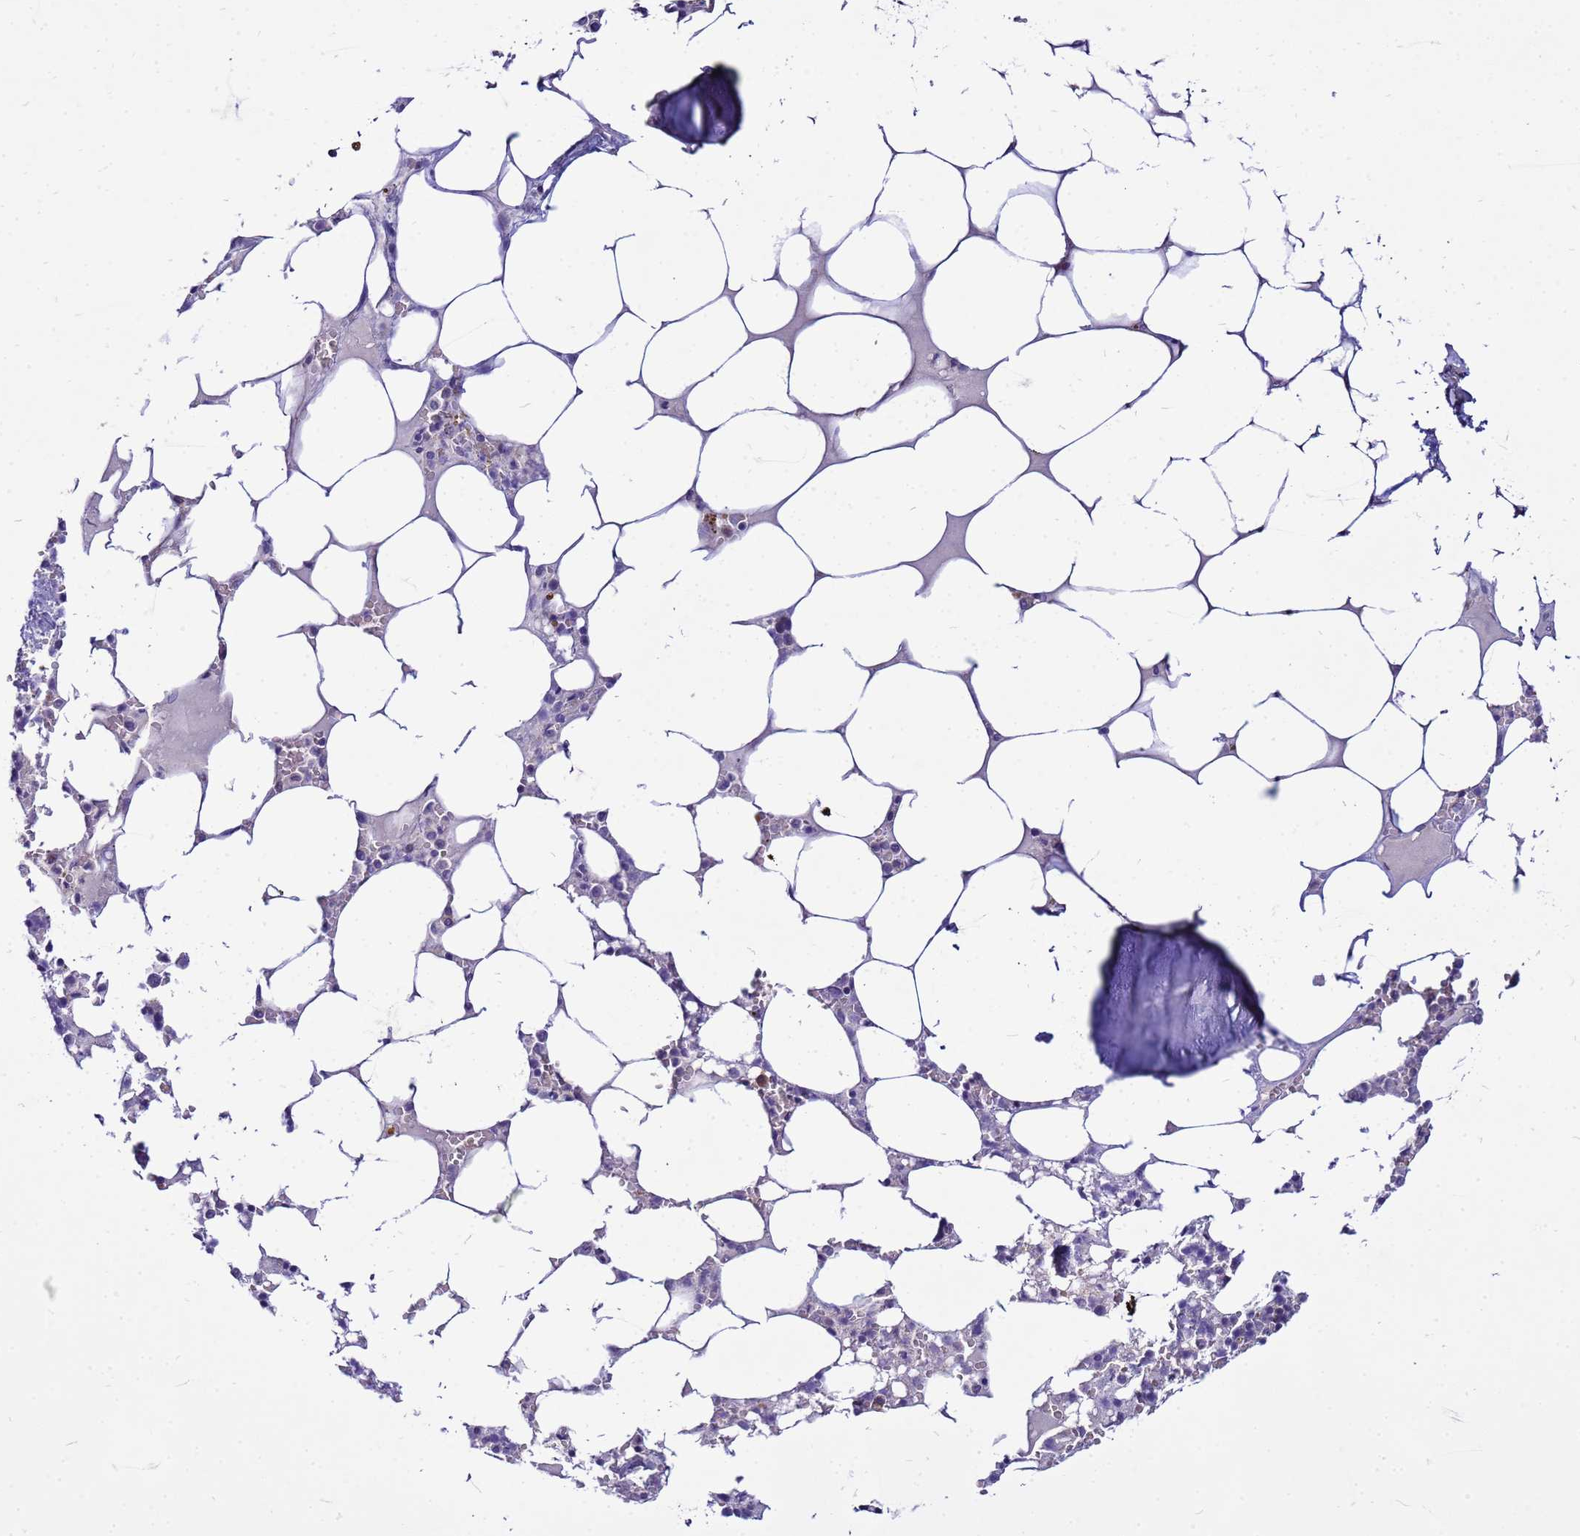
{"staining": {"intensity": "negative", "quantity": "none", "location": "none"}, "tissue": "bone marrow", "cell_type": "Hematopoietic cells", "image_type": "normal", "snomed": [{"axis": "morphology", "description": "Normal tissue, NOS"}, {"axis": "topography", "description": "Bone marrow"}], "caption": "Hematopoietic cells are negative for brown protein staining in unremarkable bone marrow. The staining is performed using DAB brown chromogen with nuclei counter-stained in using hematoxylin.", "gene": "PKD1", "patient": {"sex": "male", "age": 64}}